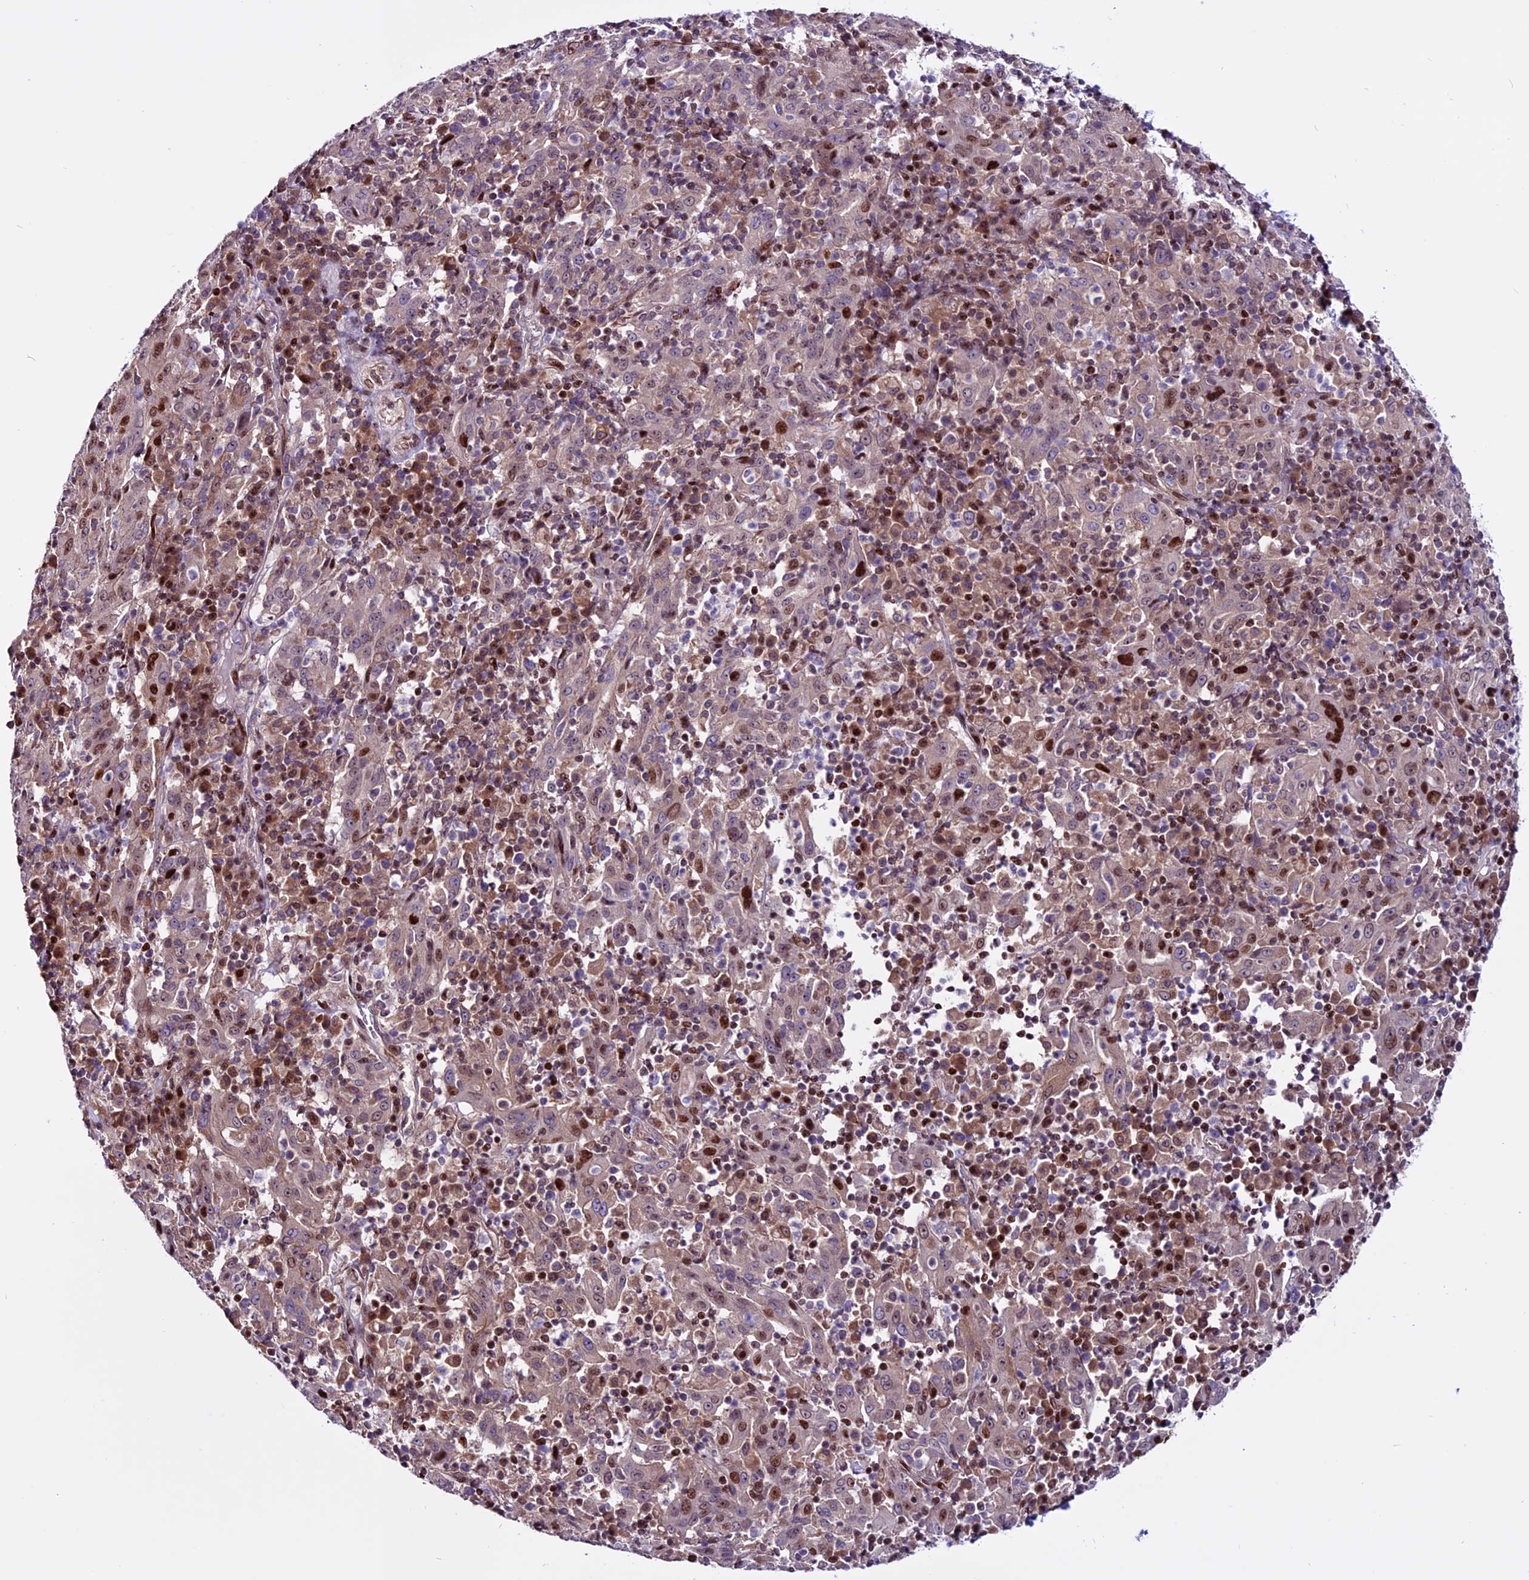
{"staining": {"intensity": "moderate", "quantity": "25%-75%", "location": "nuclear"}, "tissue": "pancreatic cancer", "cell_type": "Tumor cells", "image_type": "cancer", "snomed": [{"axis": "morphology", "description": "Adenocarcinoma, NOS"}, {"axis": "topography", "description": "Pancreas"}], "caption": "Immunohistochemistry (IHC) of pancreatic adenocarcinoma displays medium levels of moderate nuclear positivity in about 25%-75% of tumor cells.", "gene": "RINL", "patient": {"sex": "male", "age": 63}}